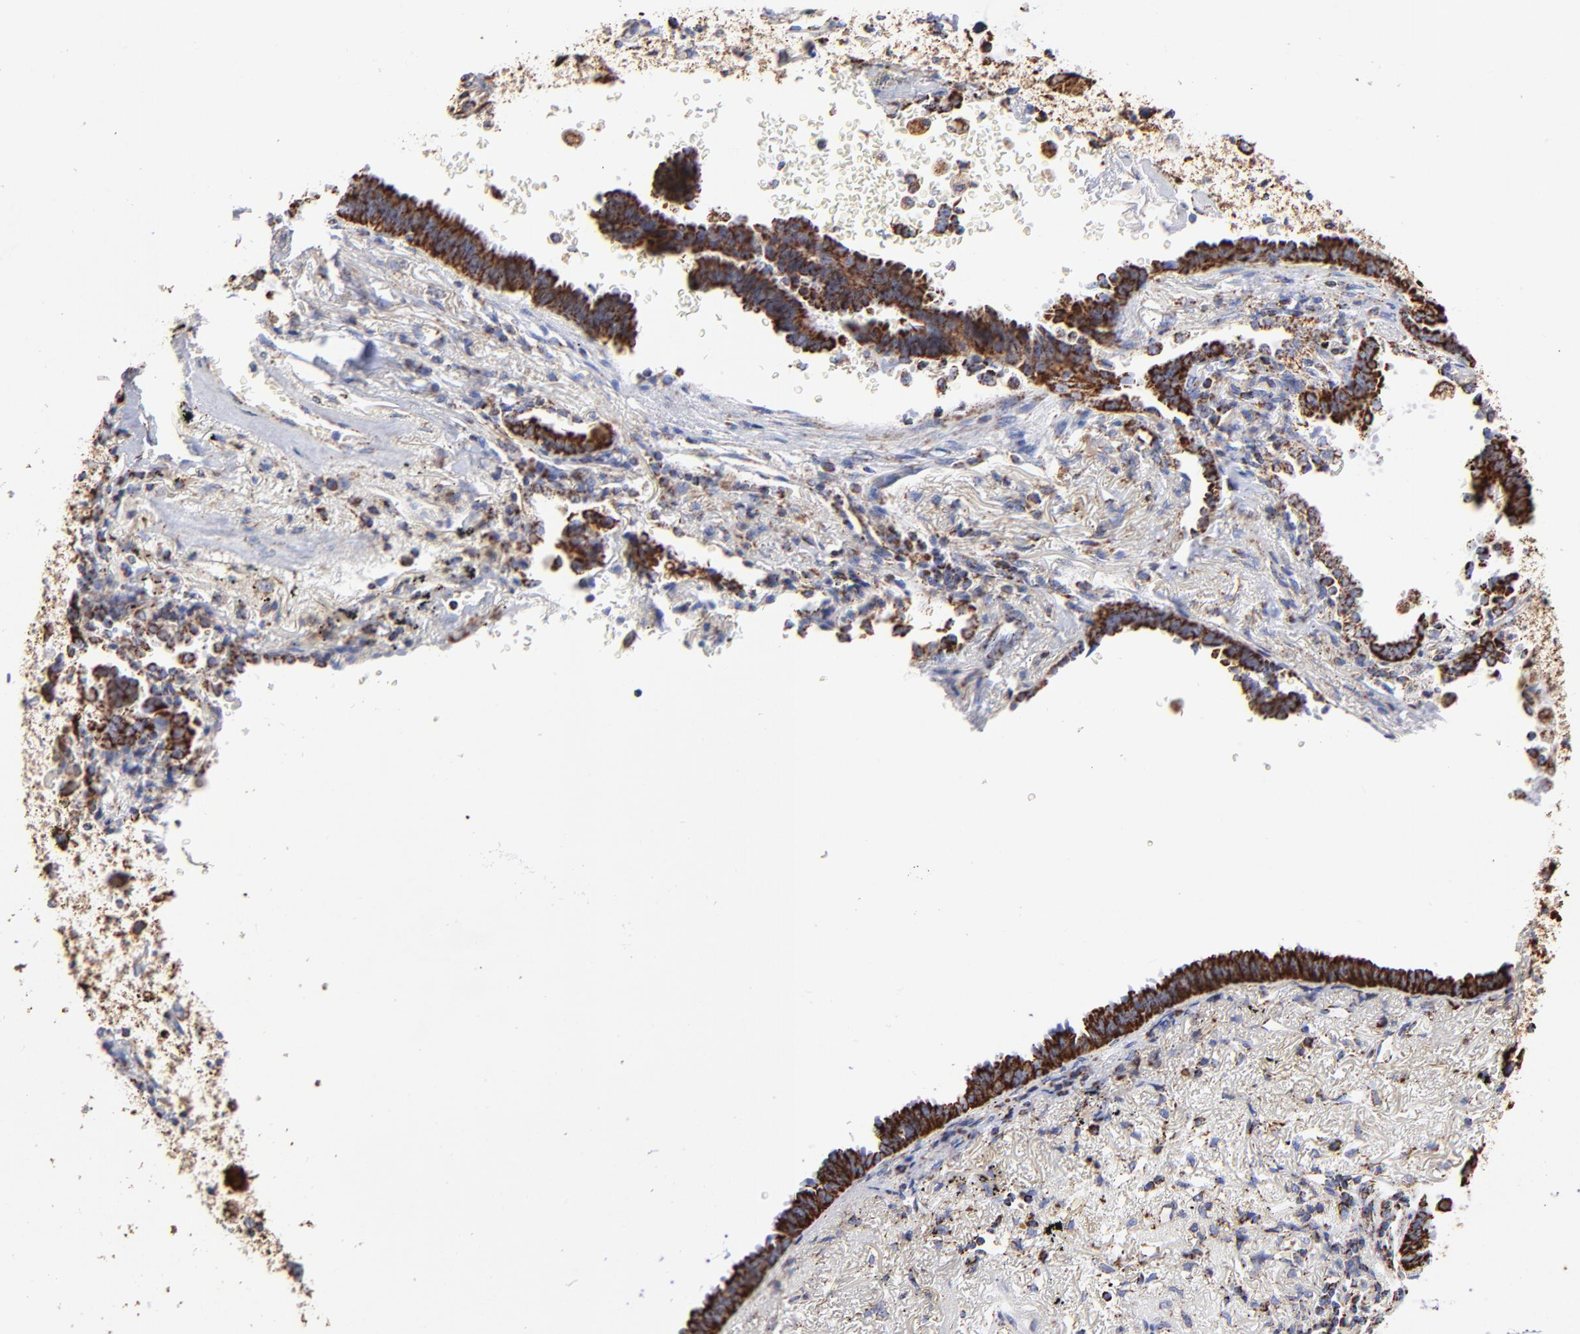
{"staining": {"intensity": "strong", "quantity": ">75%", "location": "cytoplasmic/membranous"}, "tissue": "lung cancer", "cell_type": "Tumor cells", "image_type": "cancer", "snomed": [{"axis": "morphology", "description": "Adenocarcinoma, NOS"}, {"axis": "topography", "description": "Lung"}], "caption": "Protein expression by immunohistochemistry reveals strong cytoplasmic/membranous positivity in about >75% of tumor cells in adenocarcinoma (lung).", "gene": "PHB1", "patient": {"sex": "female", "age": 64}}